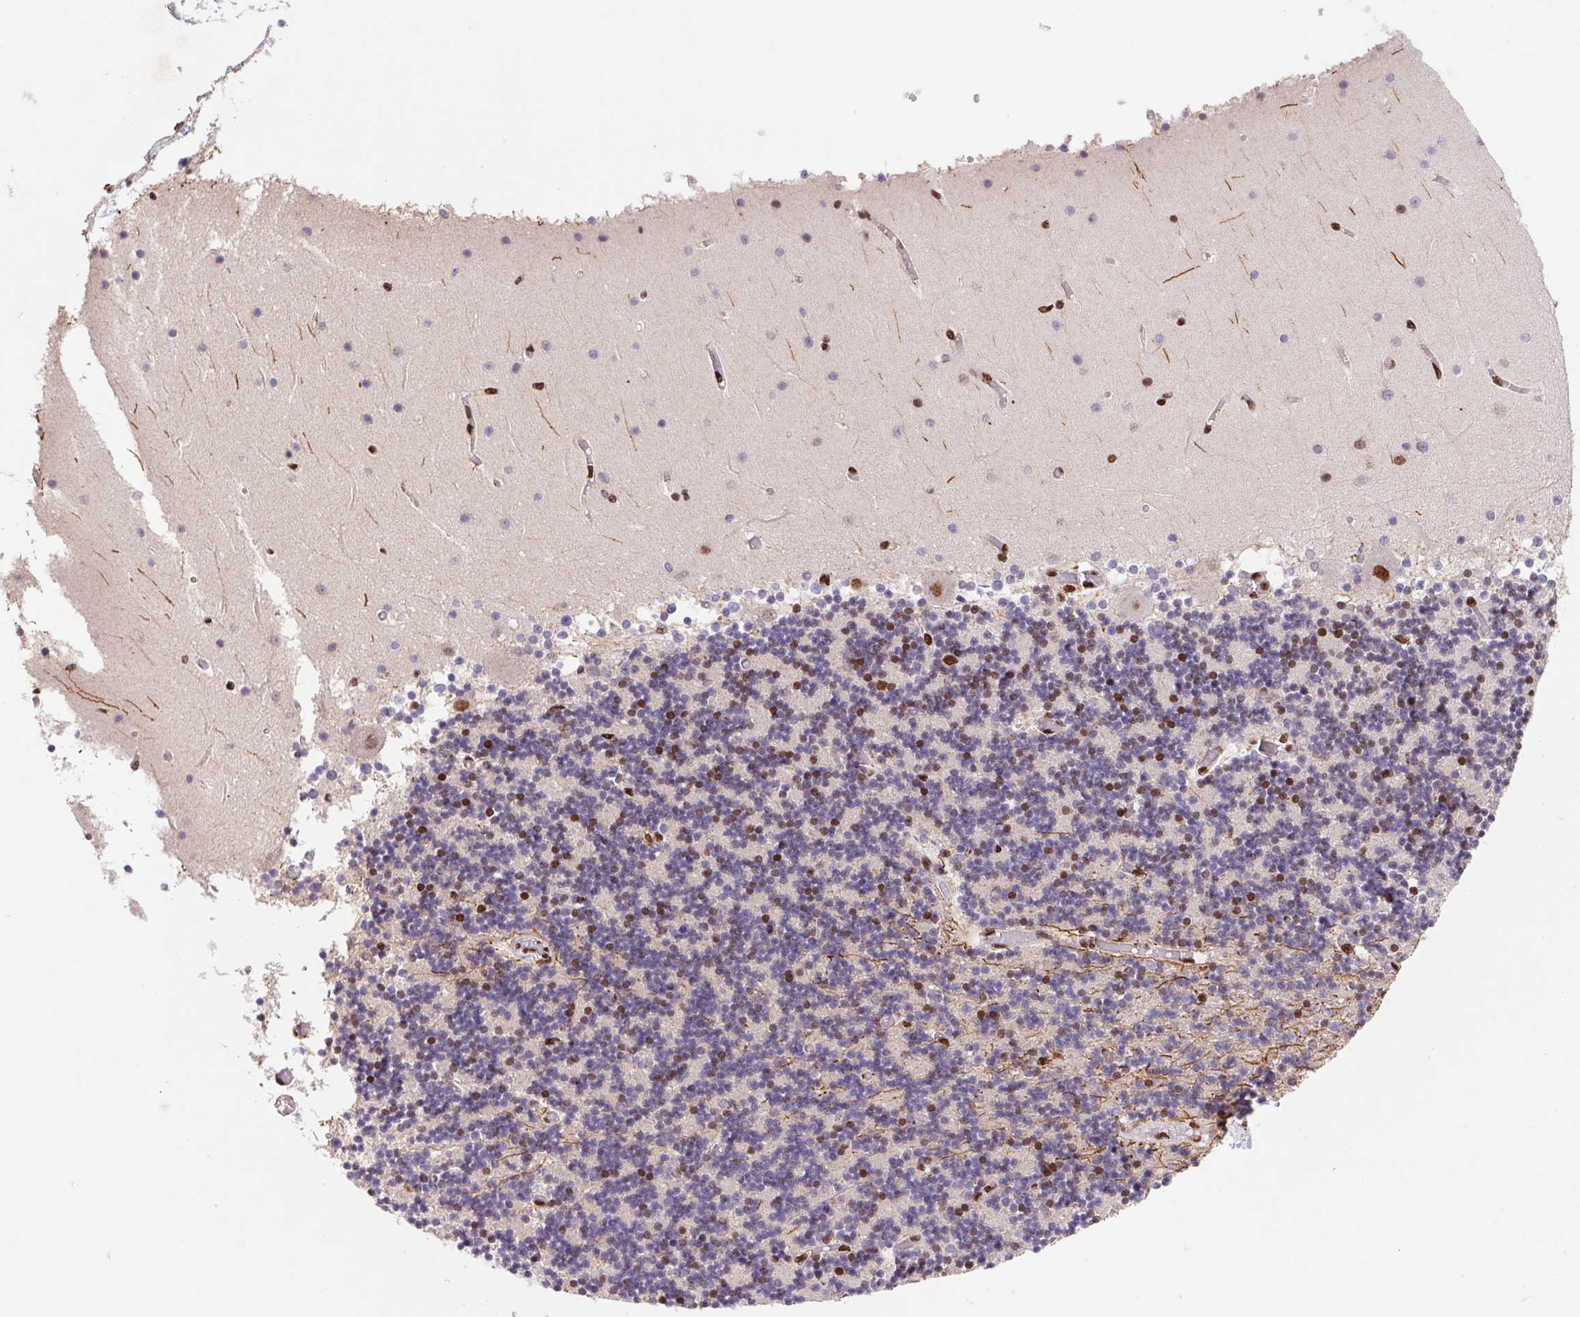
{"staining": {"intensity": "strong", "quantity": "25%-75%", "location": "nuclear"}, "tissue": "cerebellum", "cell_type": "Cells in granular layer", "image_type": "normal", "snomed": [{"axis": "morphology", "description": "Normal tissue, NOS"}, {"axis": "topography", "description": "Cerebellum"}], "caption": "Immunohistochemical staining of unremarkable human cerebellum reveals strong nuclear protein staining in approximately 25%-75% of cells in granular layer.", "gene": "LDLRAD4", "patient": {"sex": "female", "age": 28}}